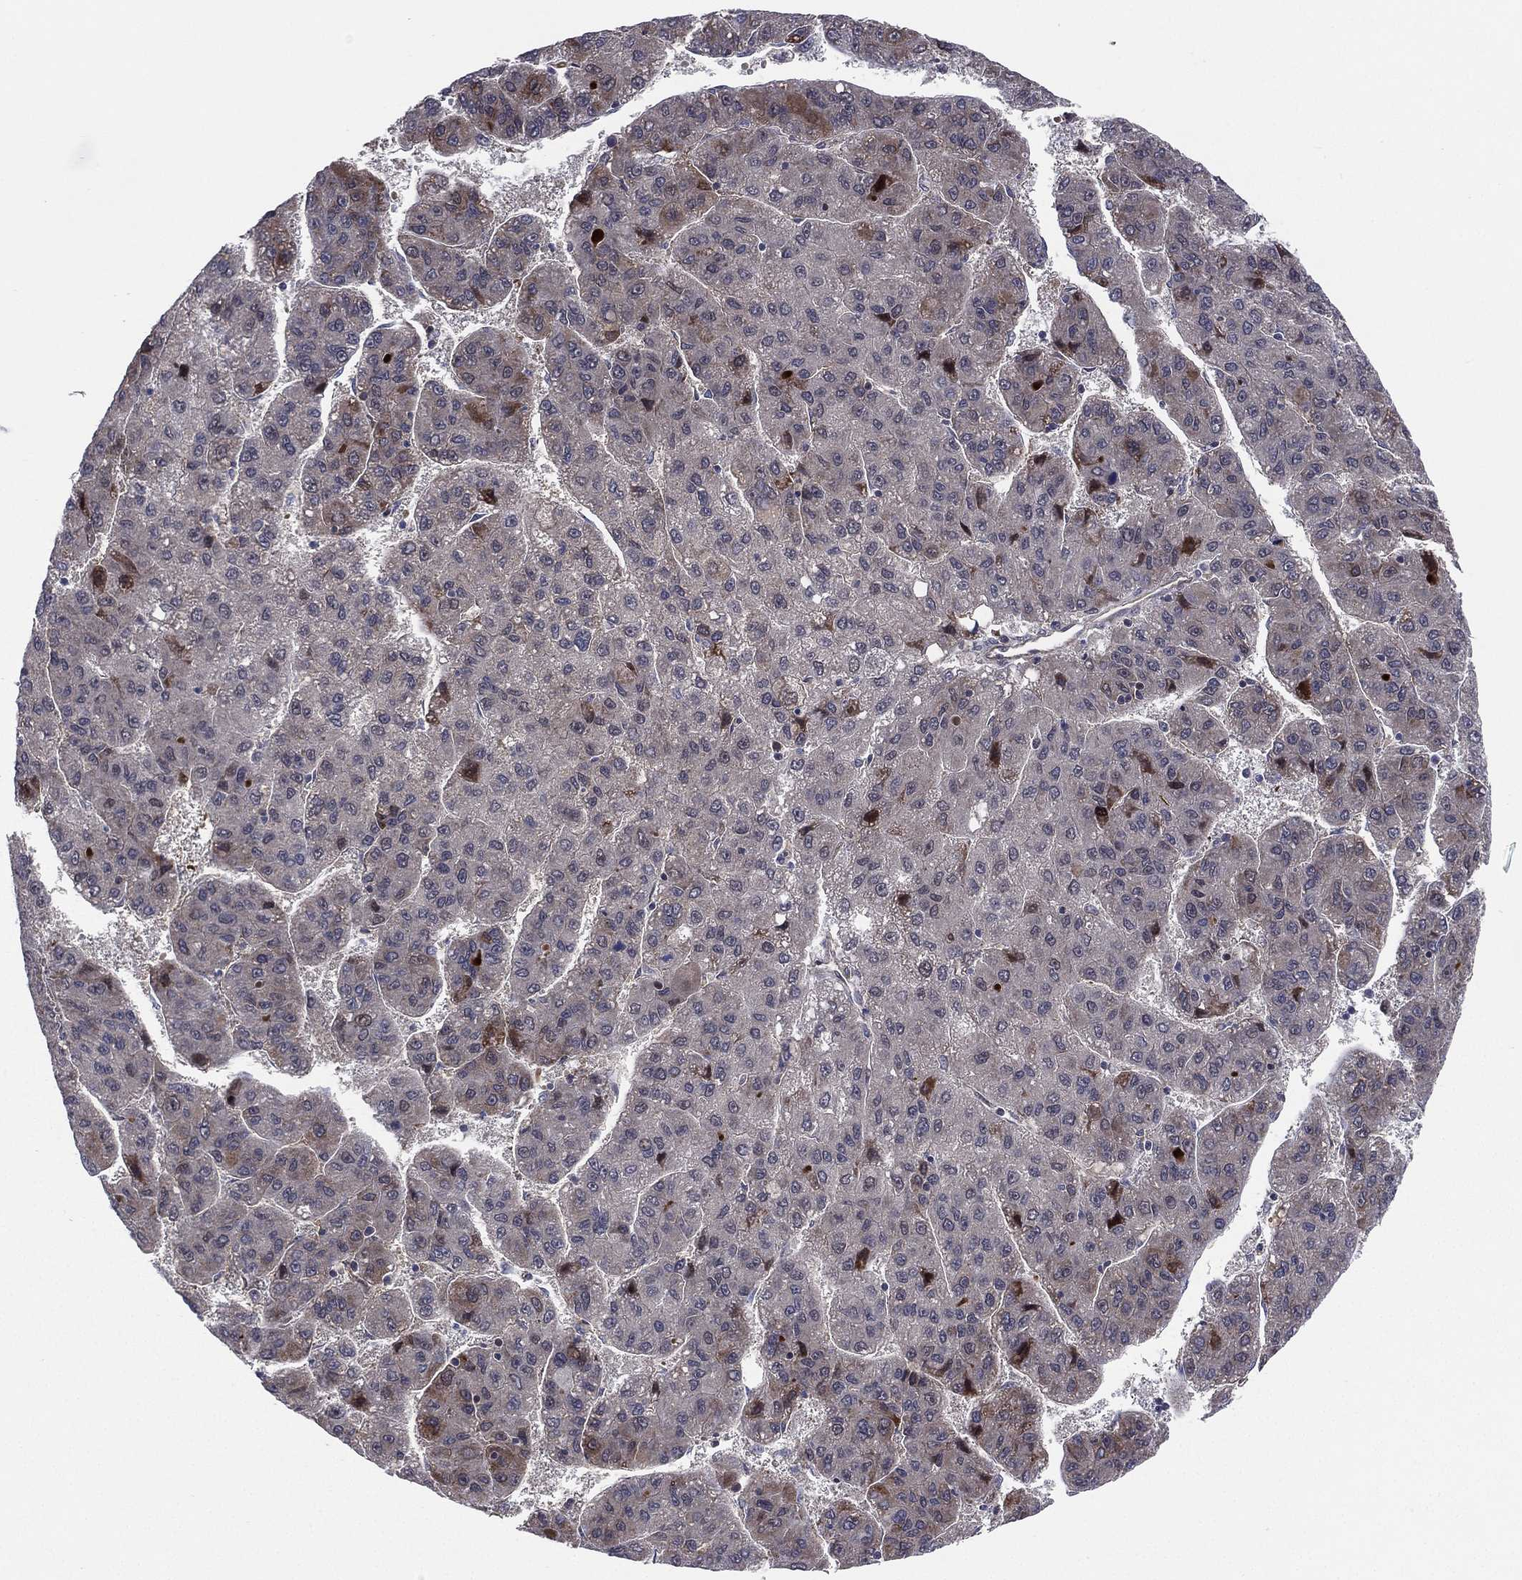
{"staining": {"intensity": "moderate", "quantity": "<25%", "location": "cytoplasmic/membranous"}, "tissue": "liver cancer", "cell_type": "Tumor cells", "image_type": "cancer", "snomed": [{"axis": "morphology", "description": "Carcinoma, Hepatocellular, NOS"}, {"axis": "topography", "description": "Liver"}], "caption": "Liver cancer (hepatocellular carcinoma) stained with a brown dye demonstrates moderate cytoplasmic/membranous positive positivity in approximately <25% of tumor cells.", "gene": "UTP14A", "patient": {"sex": "female", "age": 82}}